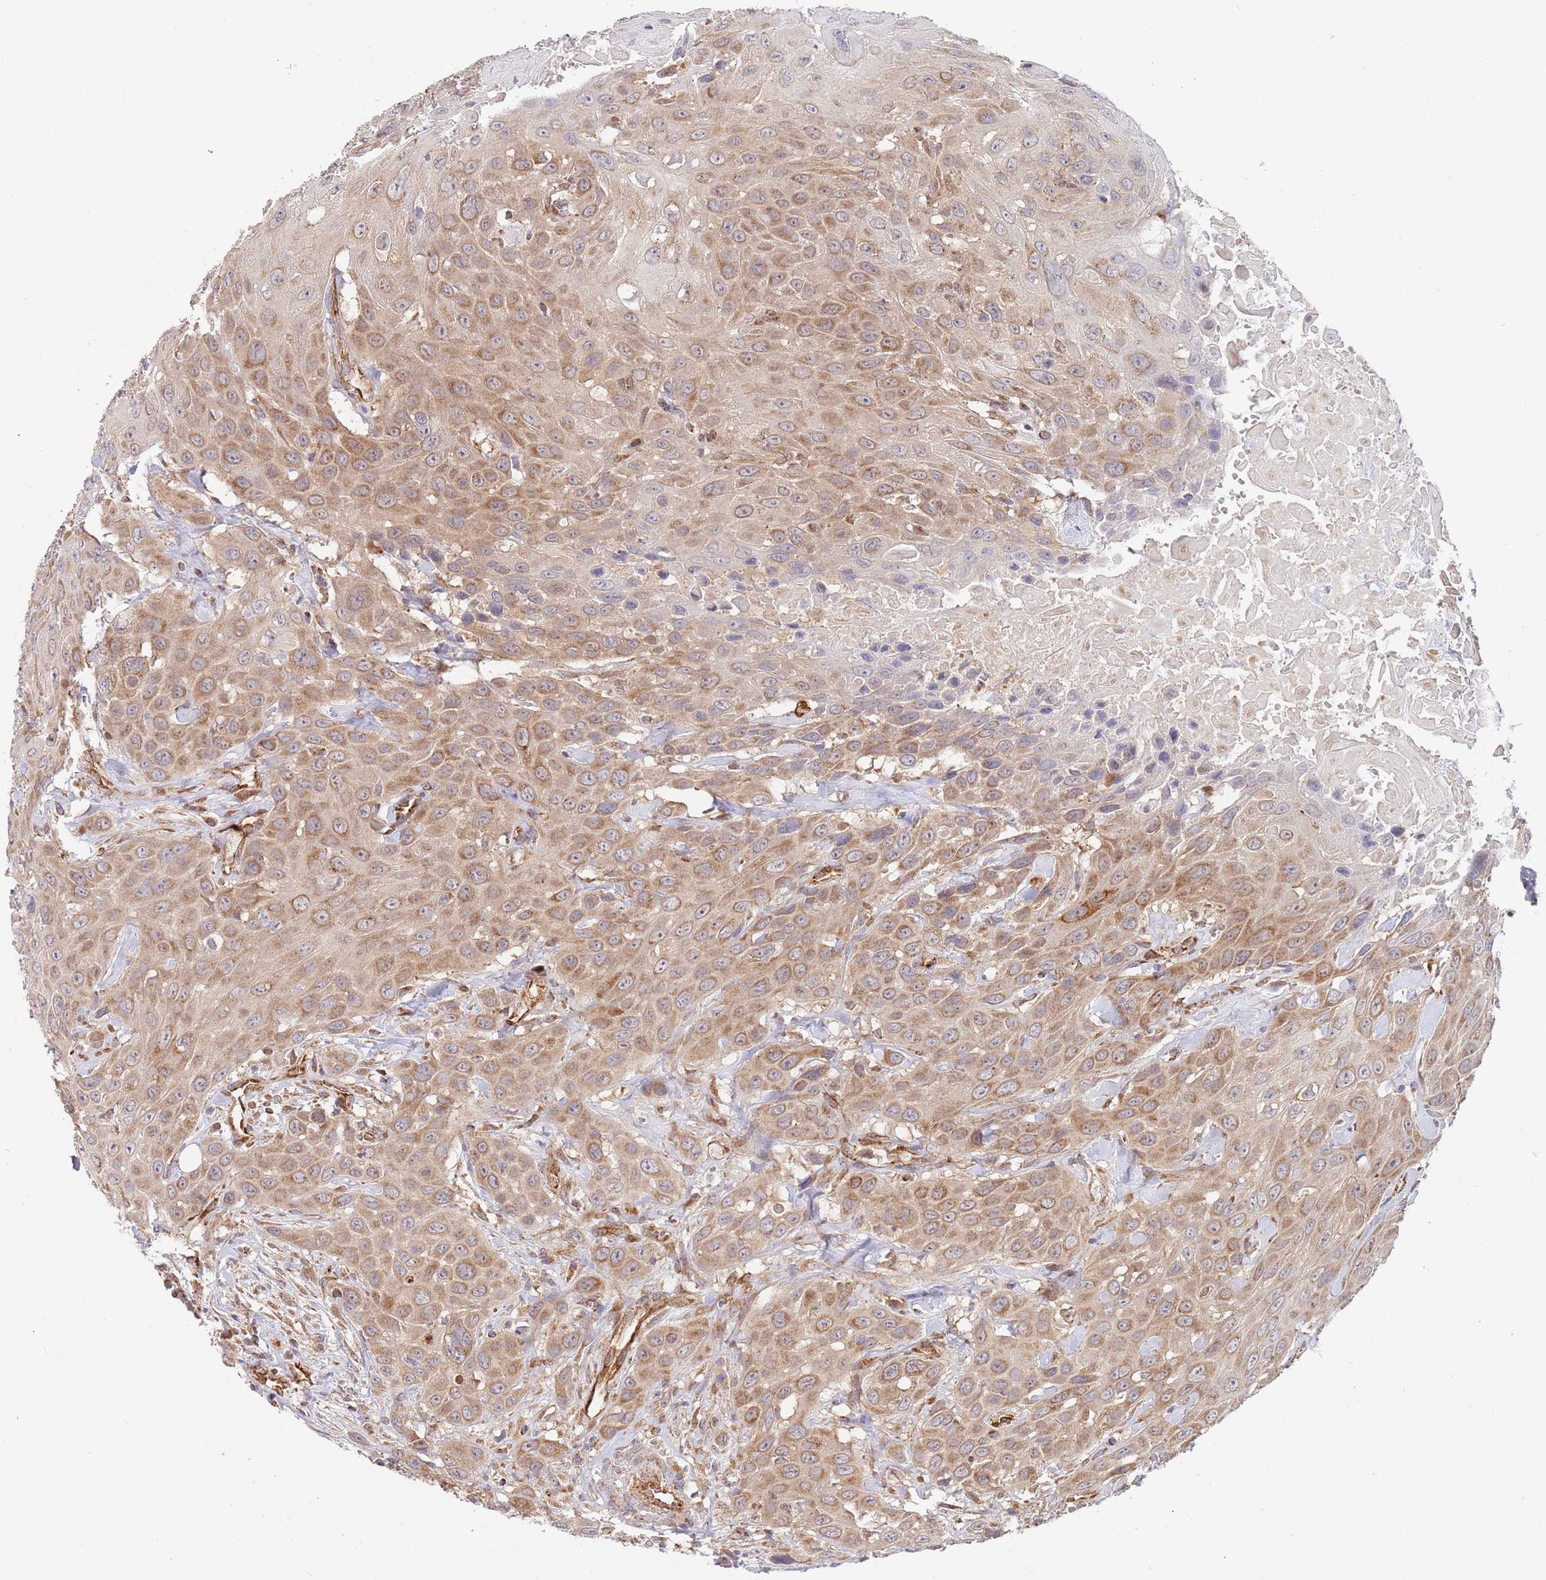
{"staining": {"intensity": "moderate", "quantity": ">75%", "location": "cytoplasmic/membranous"}, "tissue": "head and neck cancer", "cell_type": "Tumor cells", "image_type": "cancer", "snomed": [{"axis": "morphology", "description": "Squamous cell carcinoma, NOS"}, {"axis": "topography", "description": "Head-Neck"}], "caption": "There is medium levels of moderate cytoplasmic/membranous expression in tumor cells of head and neck squamous cell carcinoma, as demonstrated by immunohistochemical staining (brown color).", "gene": "GUK1", "patient": {"sex": "male", "age": 81}}